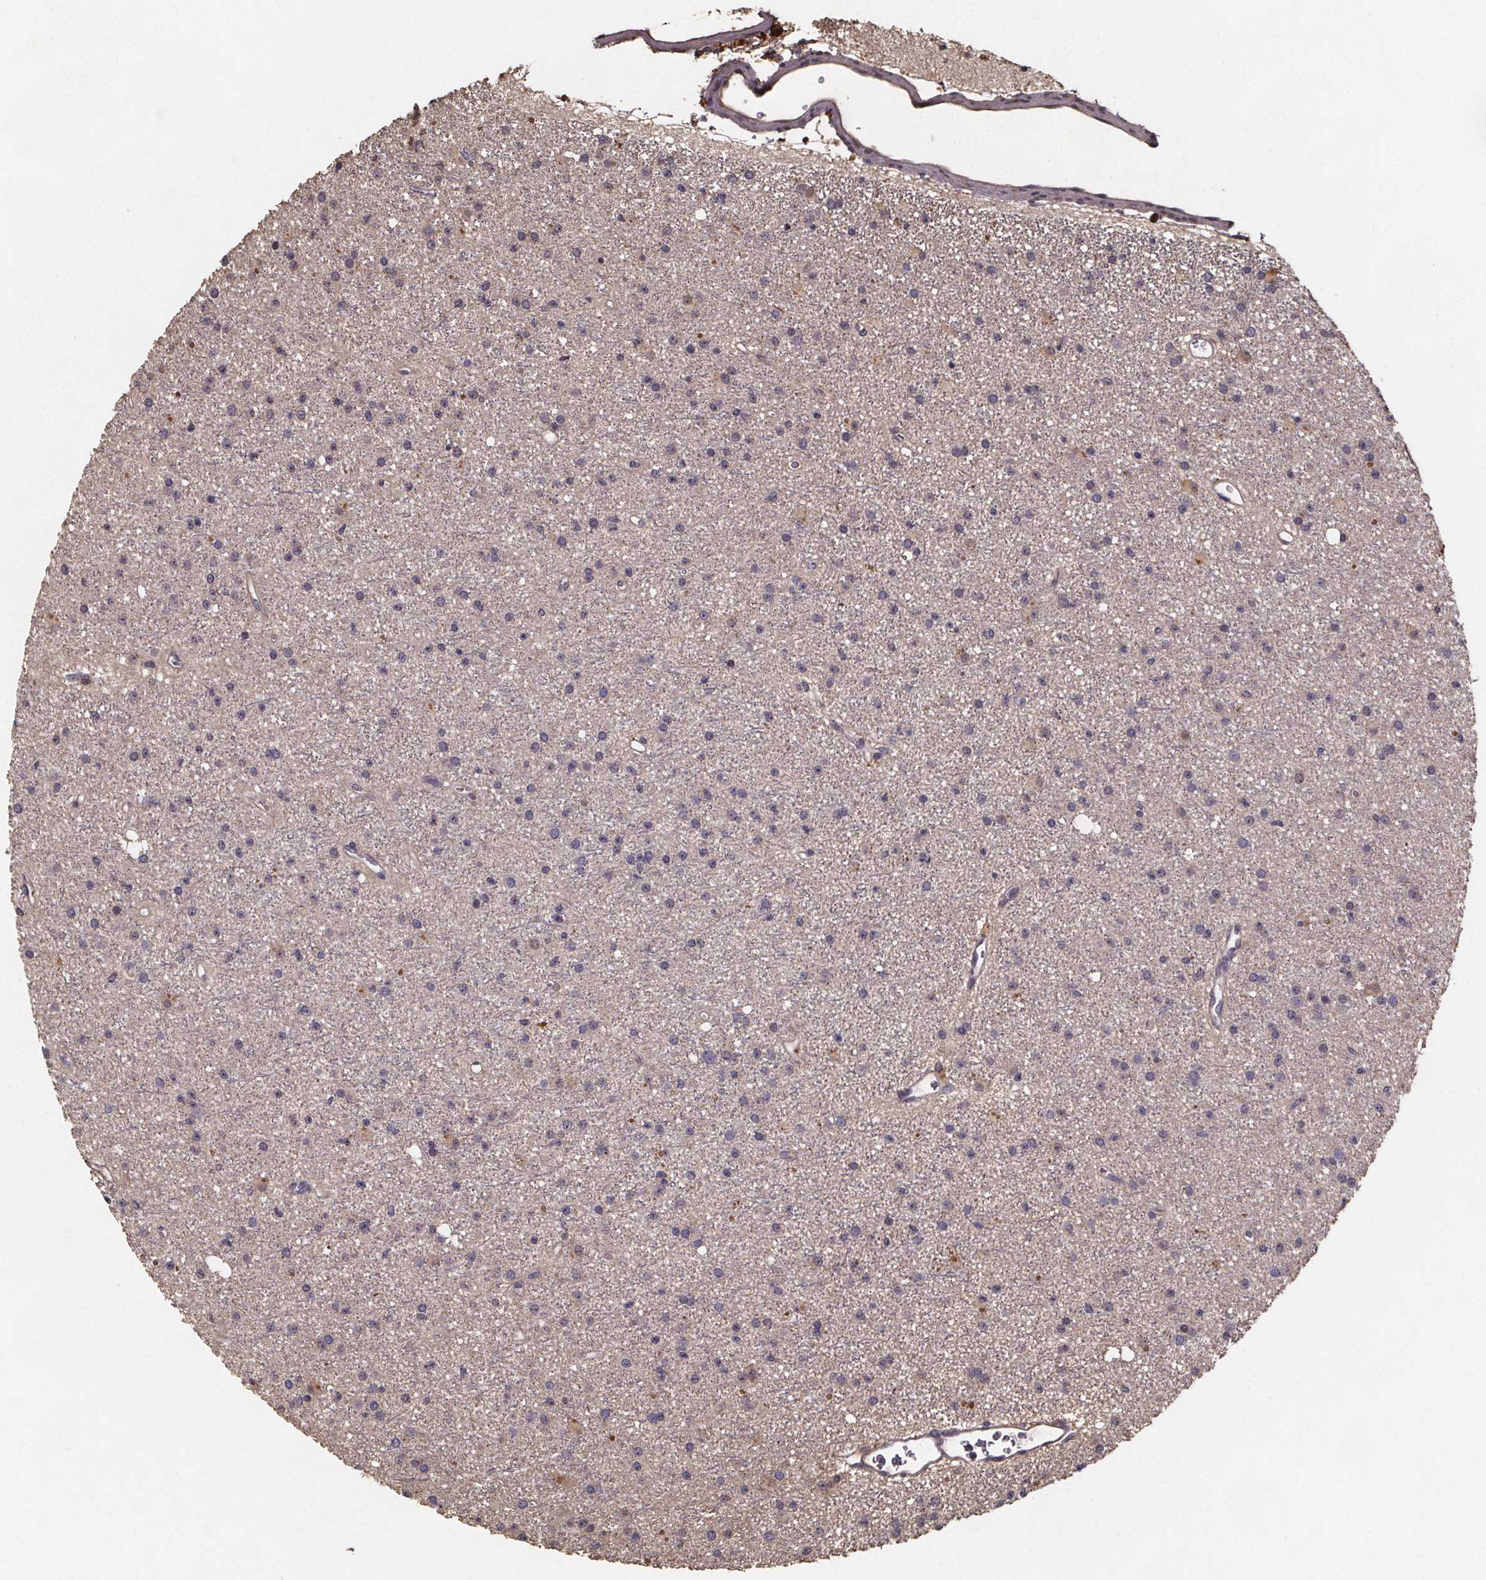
{"staining": {"intensity": "negative", "quantity": "none", "location": "none"}, "tissue": "glioma", "cell_type": "Tumor cells", "image_type": "cancer", "snomed": [{"axis": "morphology", "description": "Glioma, malignant, Low grade"}, {"axis": "topography", "description": "Brain"}], "caption": "There is no significant staining in tumor cells of malignant glioma (low-grade).", "gene": "ZNF879", "patient": {"sex": "male", "age": 27}}